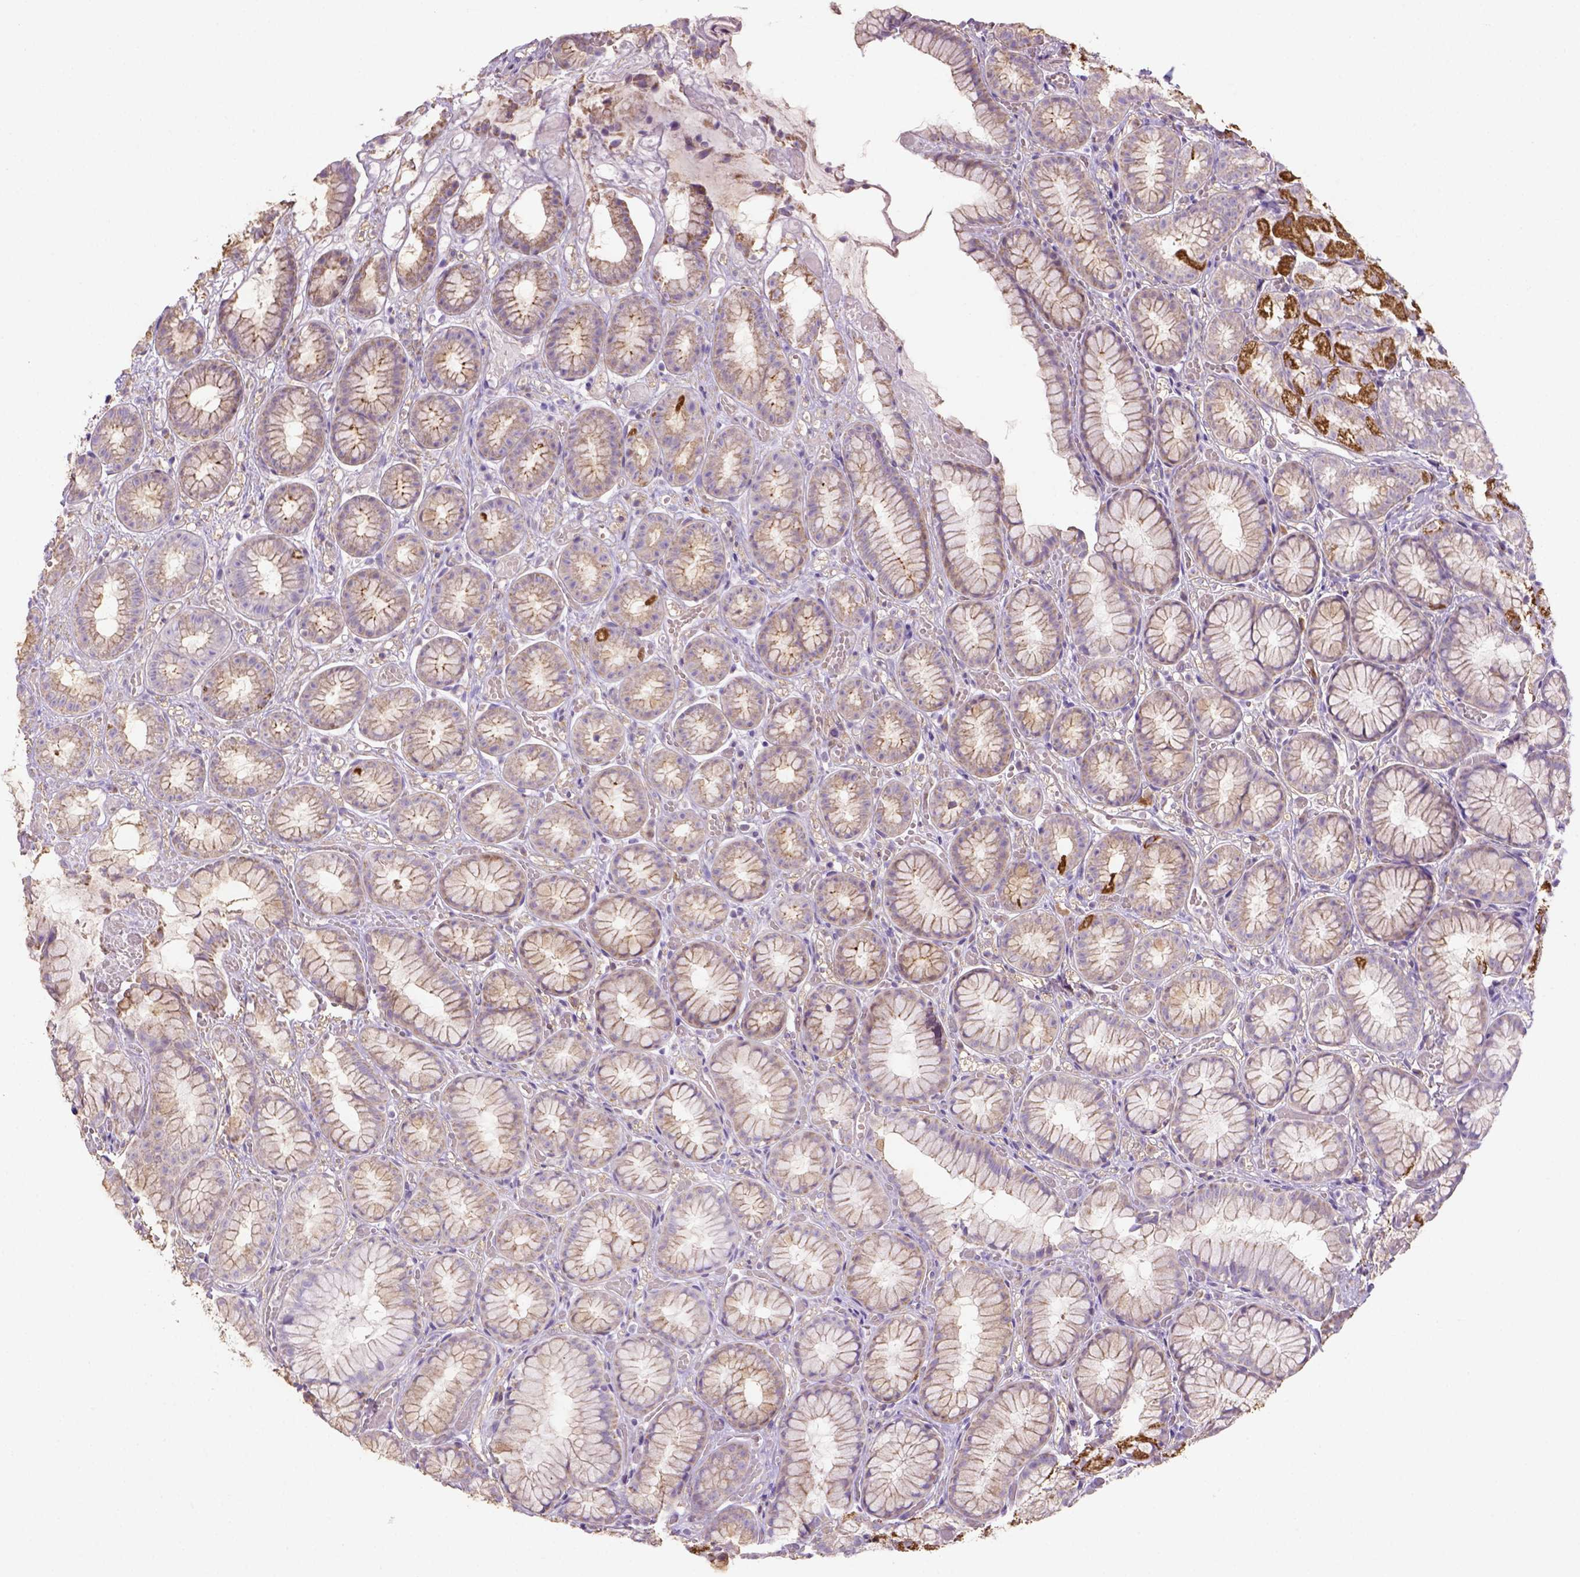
{"staining": {"intensity": "moderate", "quantity": "<25%", "location": "cytoplasmic/membranous"}, "tissue": "stomach", "cell_type": "Glandular cells", "image_type": "normal", "snomed": [{"axis": "morphology", "description": "Normal tissue, NOS"}, {"axis": "topography", "description": "Stomach"}], "caption": "A histopathology image of stomach stained for a protein demonstrates moderate cytoplasmic/membranous brown staining in glandular cells. The staining is performed using DAB (3,3'-diaminobenzidine) brown chromogen to label protein expression. The nuclei are counter-stained blue using hematoxylin.", "gene": "HTRA1", "patient": {"sex": "male", "age": 70}}